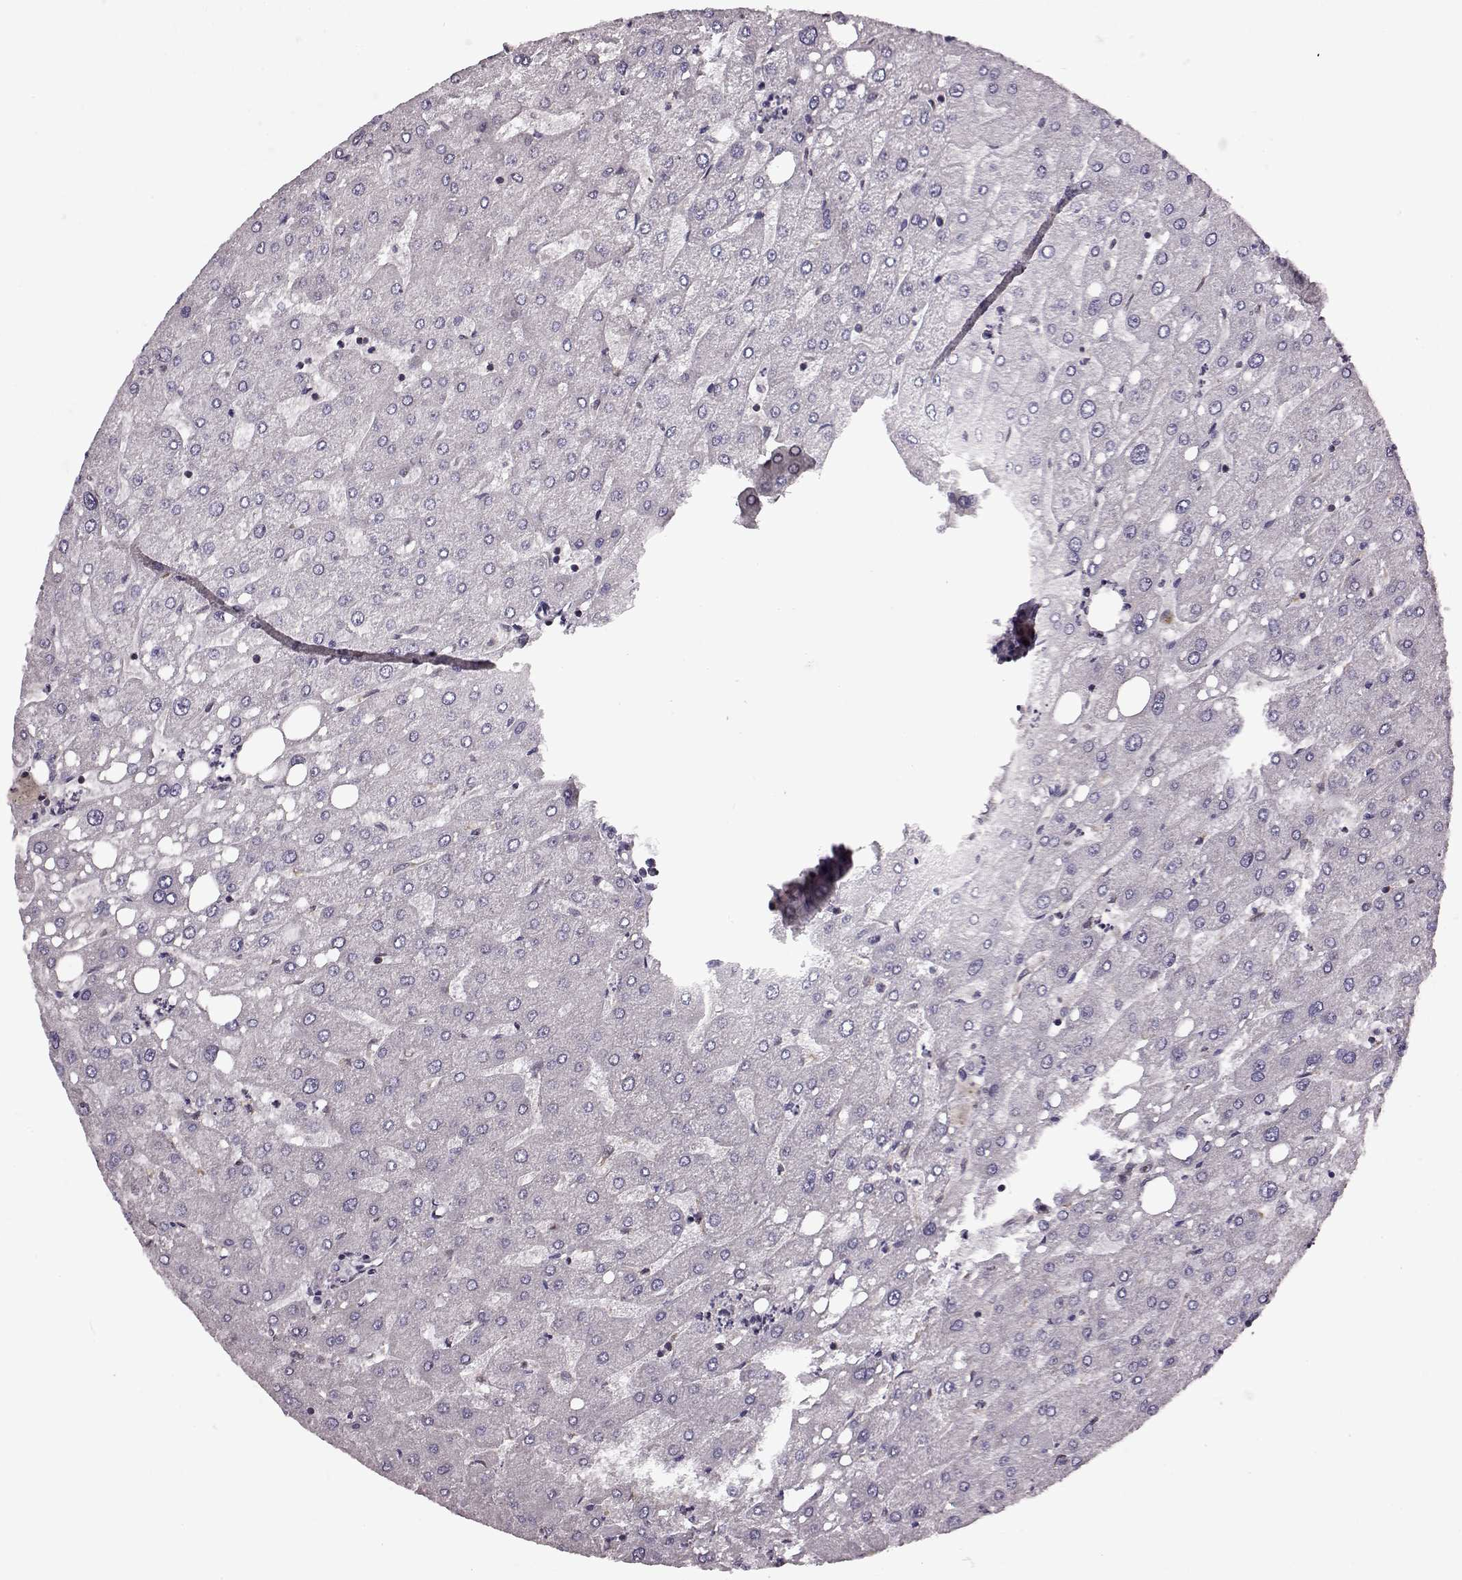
{"staining": {"intensity": "negative", "quantity": "none", "location": "none"}, "tissue": "liver", "cell_type": "Cholangiocytes", "image_type": "normal", "snomed": [{"axis": "morphology", "description": "Normal tissue, NOS"}, {"axis": "topography", "description": "Liver"}], "caption": "This micrograph is of normal liver stained with immunohistochemistry (IHC) to label a protein in brown with the nuclei are counter-stained blue. There is no expression in cholangiocytes. (Brightfield microscopy of DAB IHC at high magnification).", "gene": "CDC42SE1", "patient": {"sex": "male", "age": 67}}